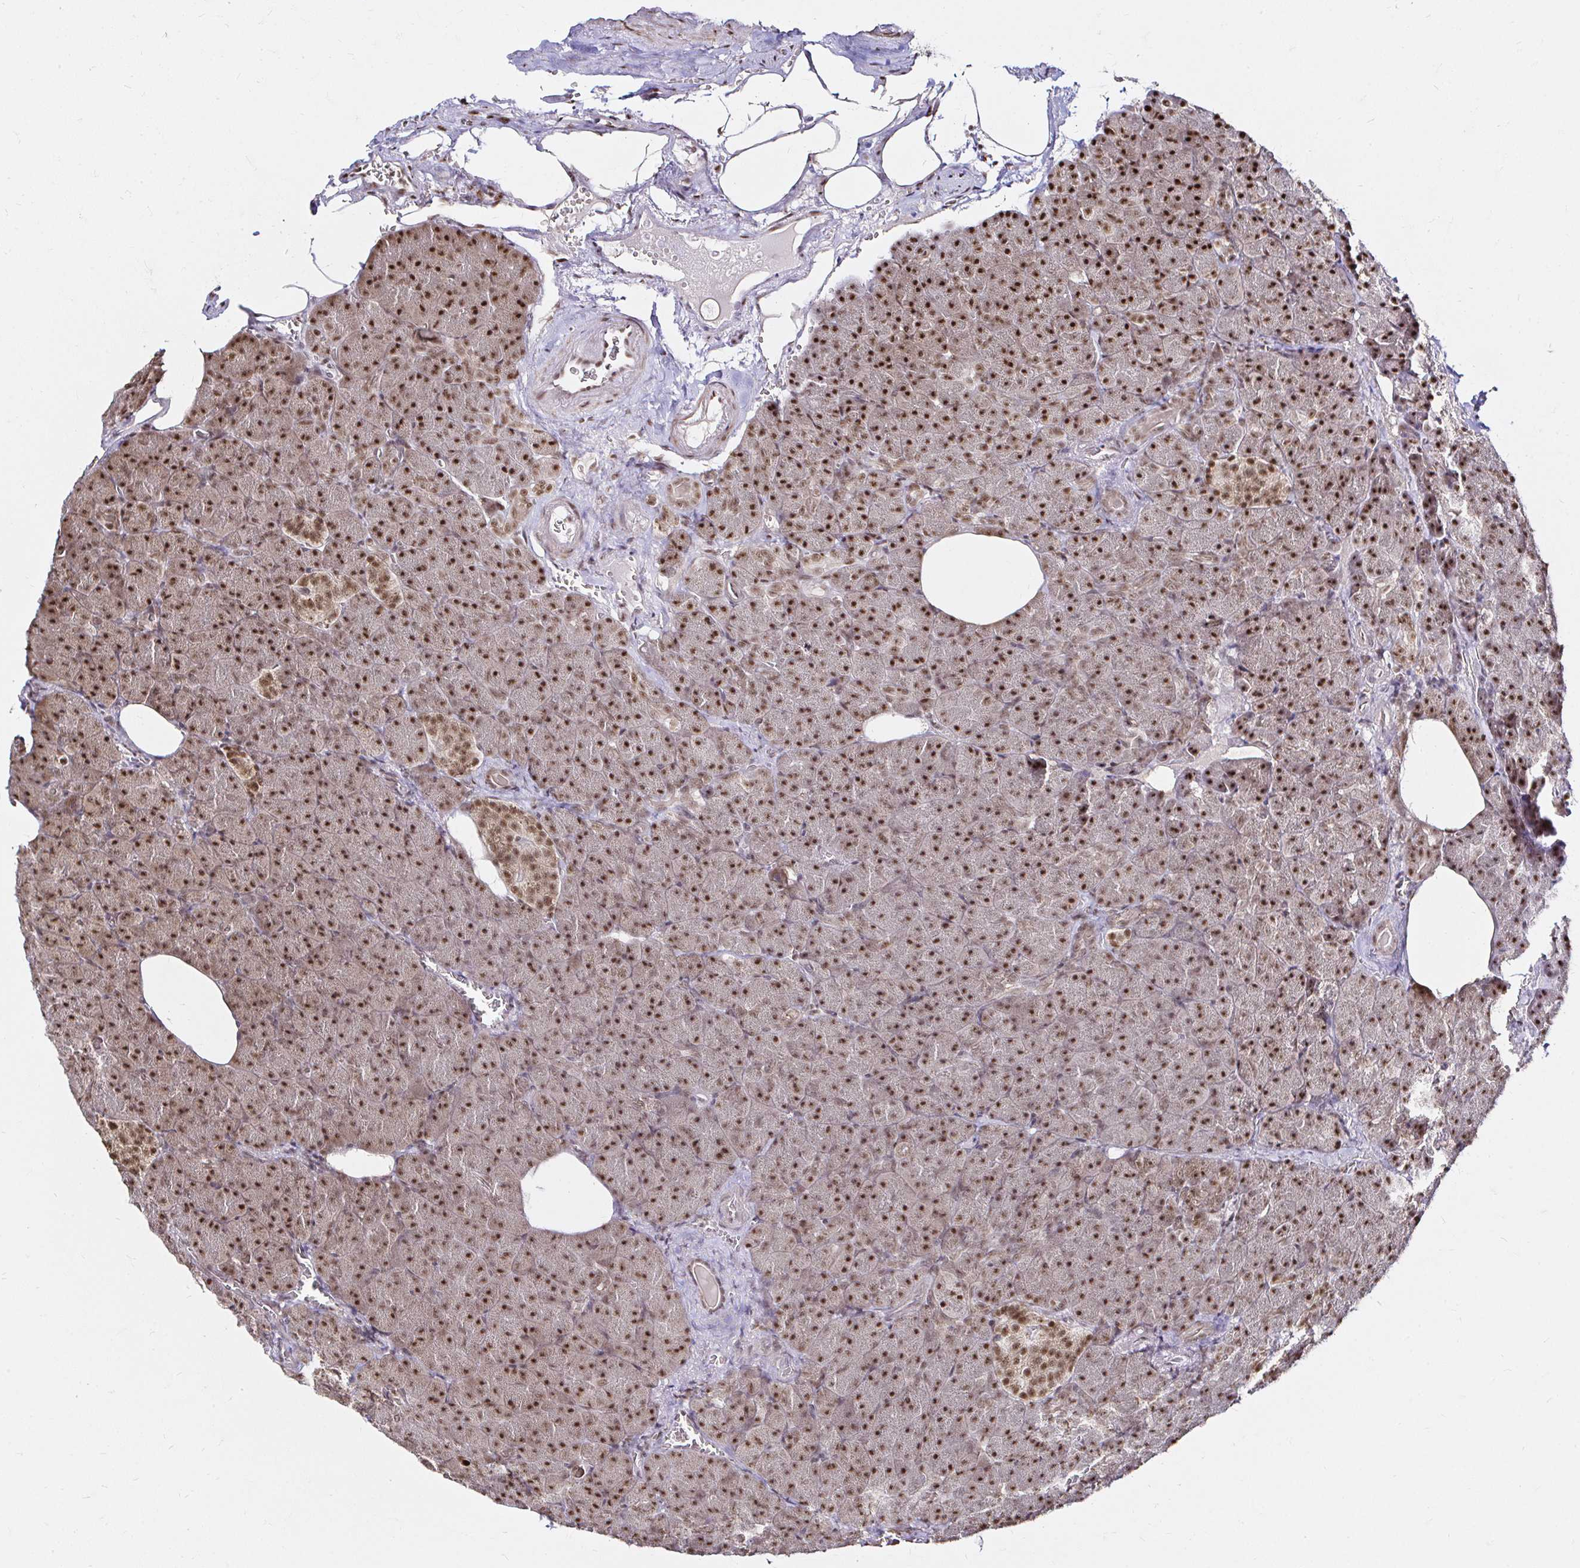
{"staining": {"intensity": "moderate", "quantity": ">75%", "location": "nuclear"}, "tissue": "pancreas", "cell_type": "Exocrine glandular cells", "image_type": "normal", "snomed": [{"axis": "morphology", "description": "Normal tissue, NOS"}, {"axis": "topography", "description": "Pancreas"}], "caption": "DAB immunohistochemical staining of benign pancreas displays moderate nuclear protein staining in about >75% of exocrine glandular cells. (Stains: DAB (3,3'-diaminobenzidine) in brown, nuclei in blue, Microscopy: brightfield microscopy at high magnification).", "gene": "SNRPC", "patient": {"sex": "female", "age": 74}}